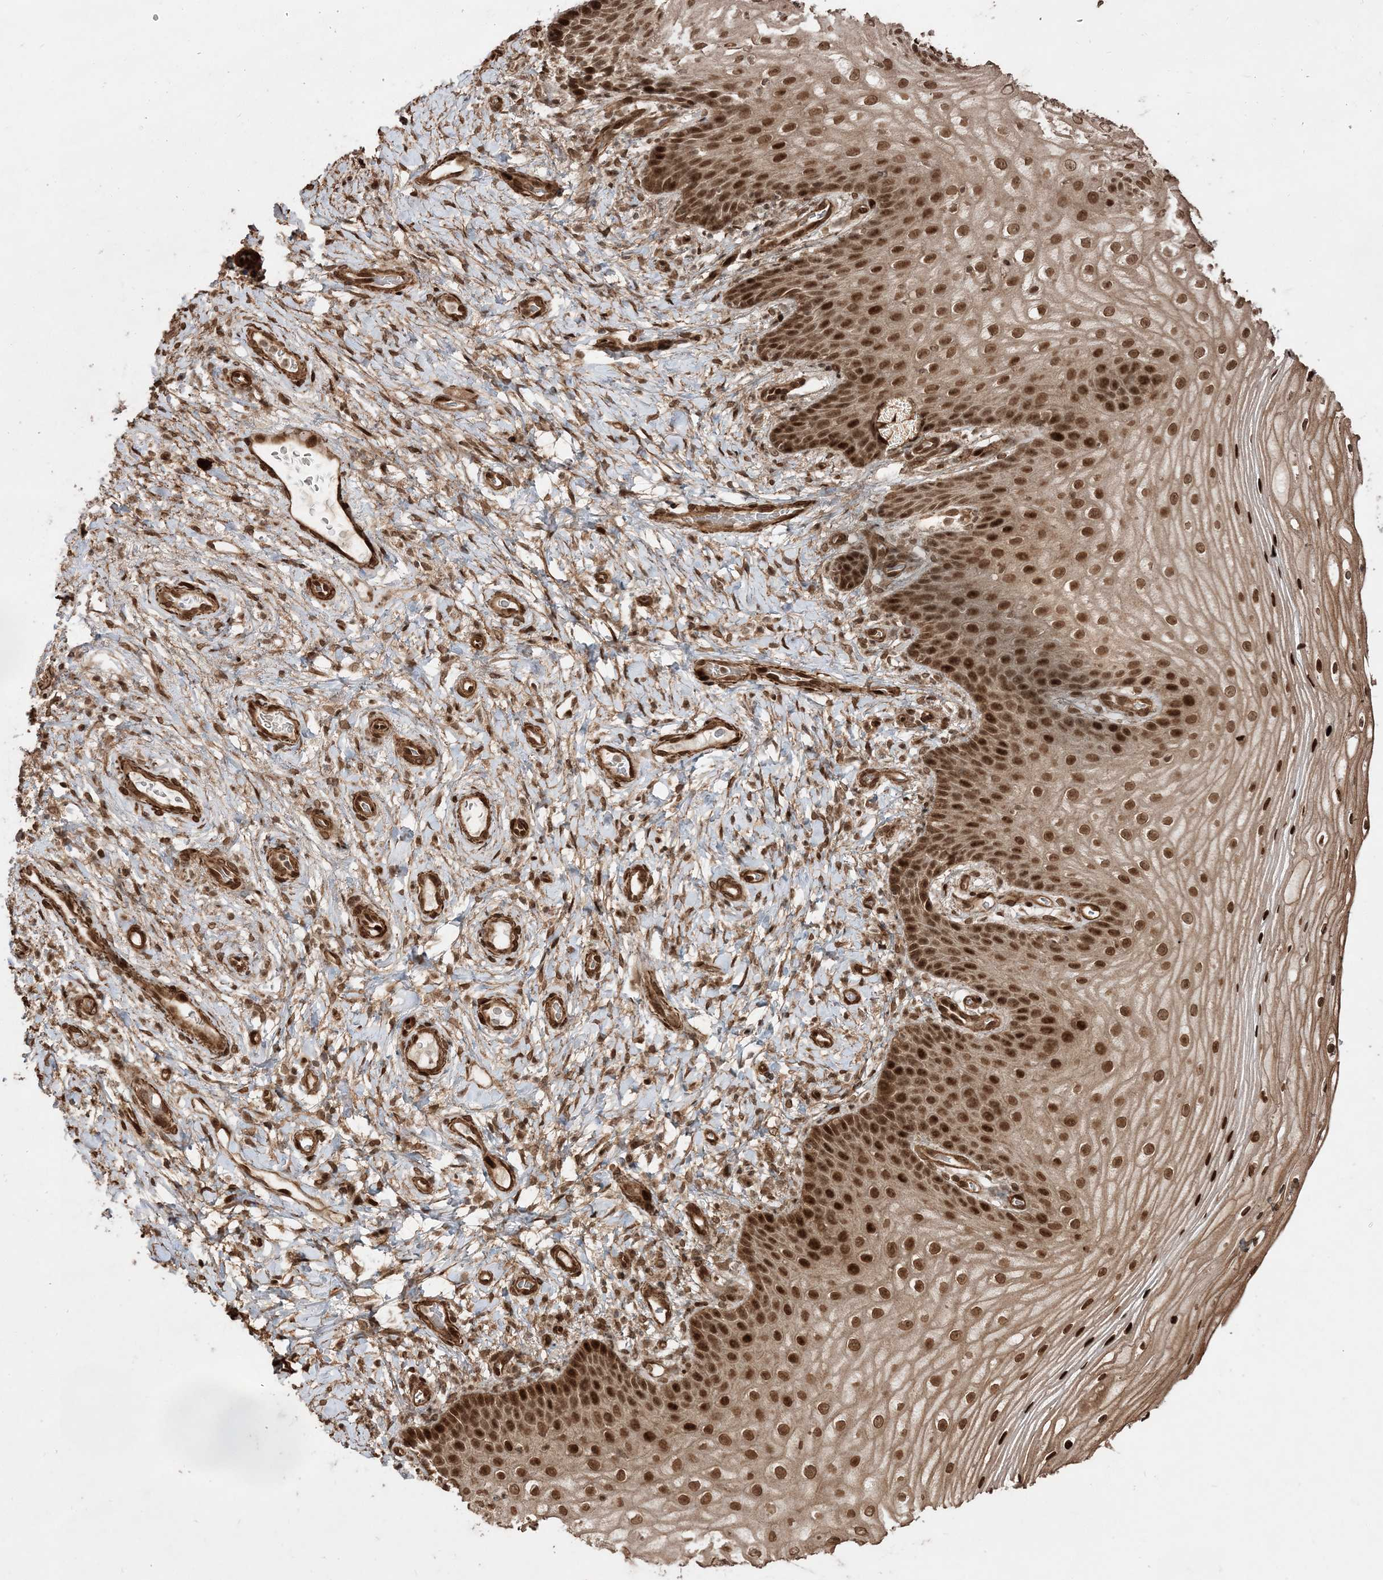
{"staining": {"intensity": "strong", "quantity": ">75%", "location": "nuclear"}, "tissue": "vagina", "cell_type": "Squamous epithelial cells", "image_type": "normal", "snomed": [{"axis": "morphology", "description": "Normal tissue, NOS"}, {"axis": "topography", "description": "Vagina"}], "caption": "Vagina stained with IHC displays strong nuclear expression in approximately >75% of squamous epithelial cells.", "gene": "ETAA1", "patient": {"sex": "female", "age": 60}}